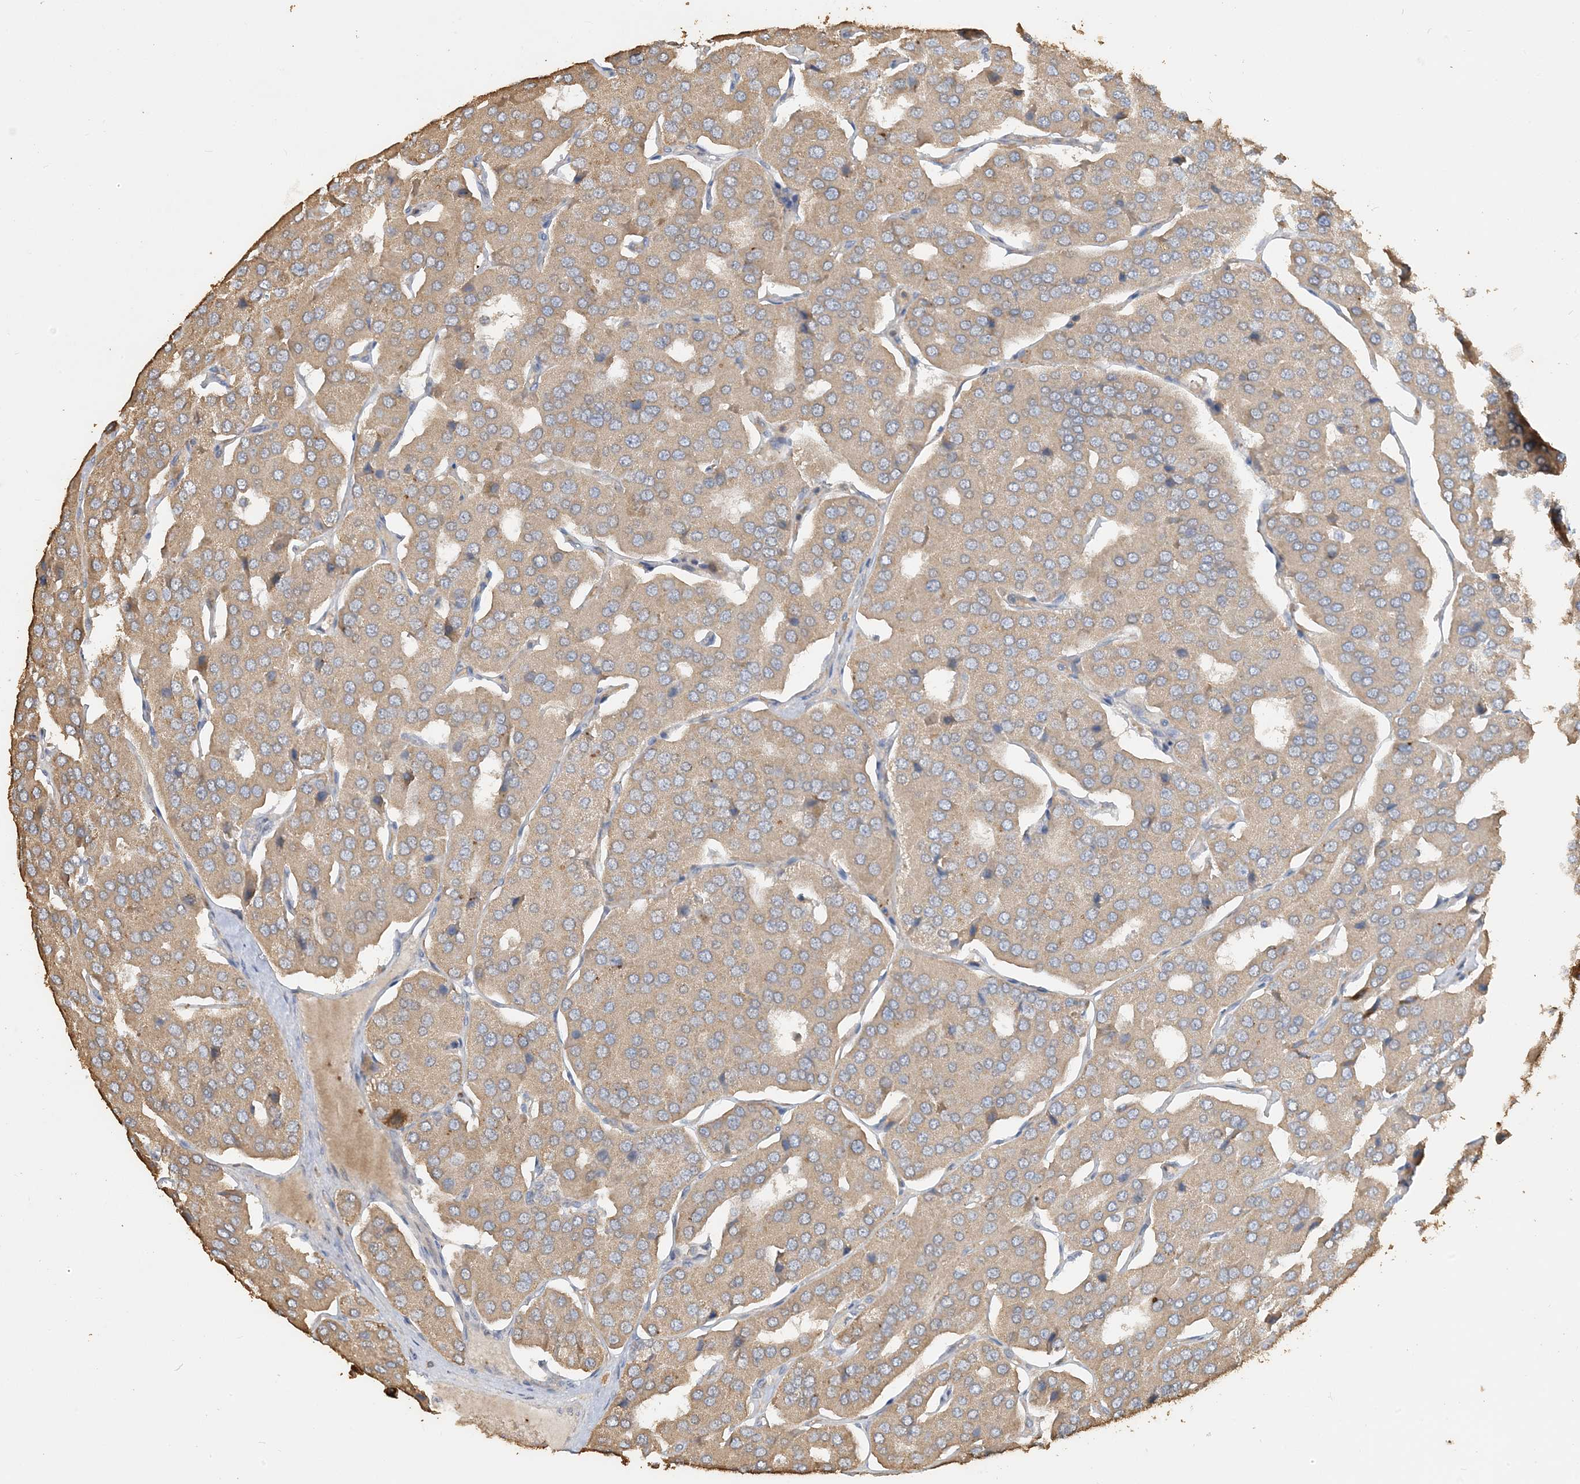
{"staining": {"intensity": "weak", "quantity": ">75%", "location": "cytoplasmic/membranous"}, "tissue": "parathyroid gland", "cell_type": "Glandular cells", "image_type": "normal", "snomed": [{"axis": "morphology", "description": "Normal tissue, NOS"}, {"axis": "morphology", "description": "Adenoma, NOS"}, {"axis": "topography", "description": "Parathyroid gland"}], "caption": "Immunohistochemical staining of benign parathyroid gland exhibits low levels of weak cytoplasmic/membranous expression in approximately >75% of glandular cells.", "gene": "SFMBT2", "patient": {"sex": "female", "age": 86}}